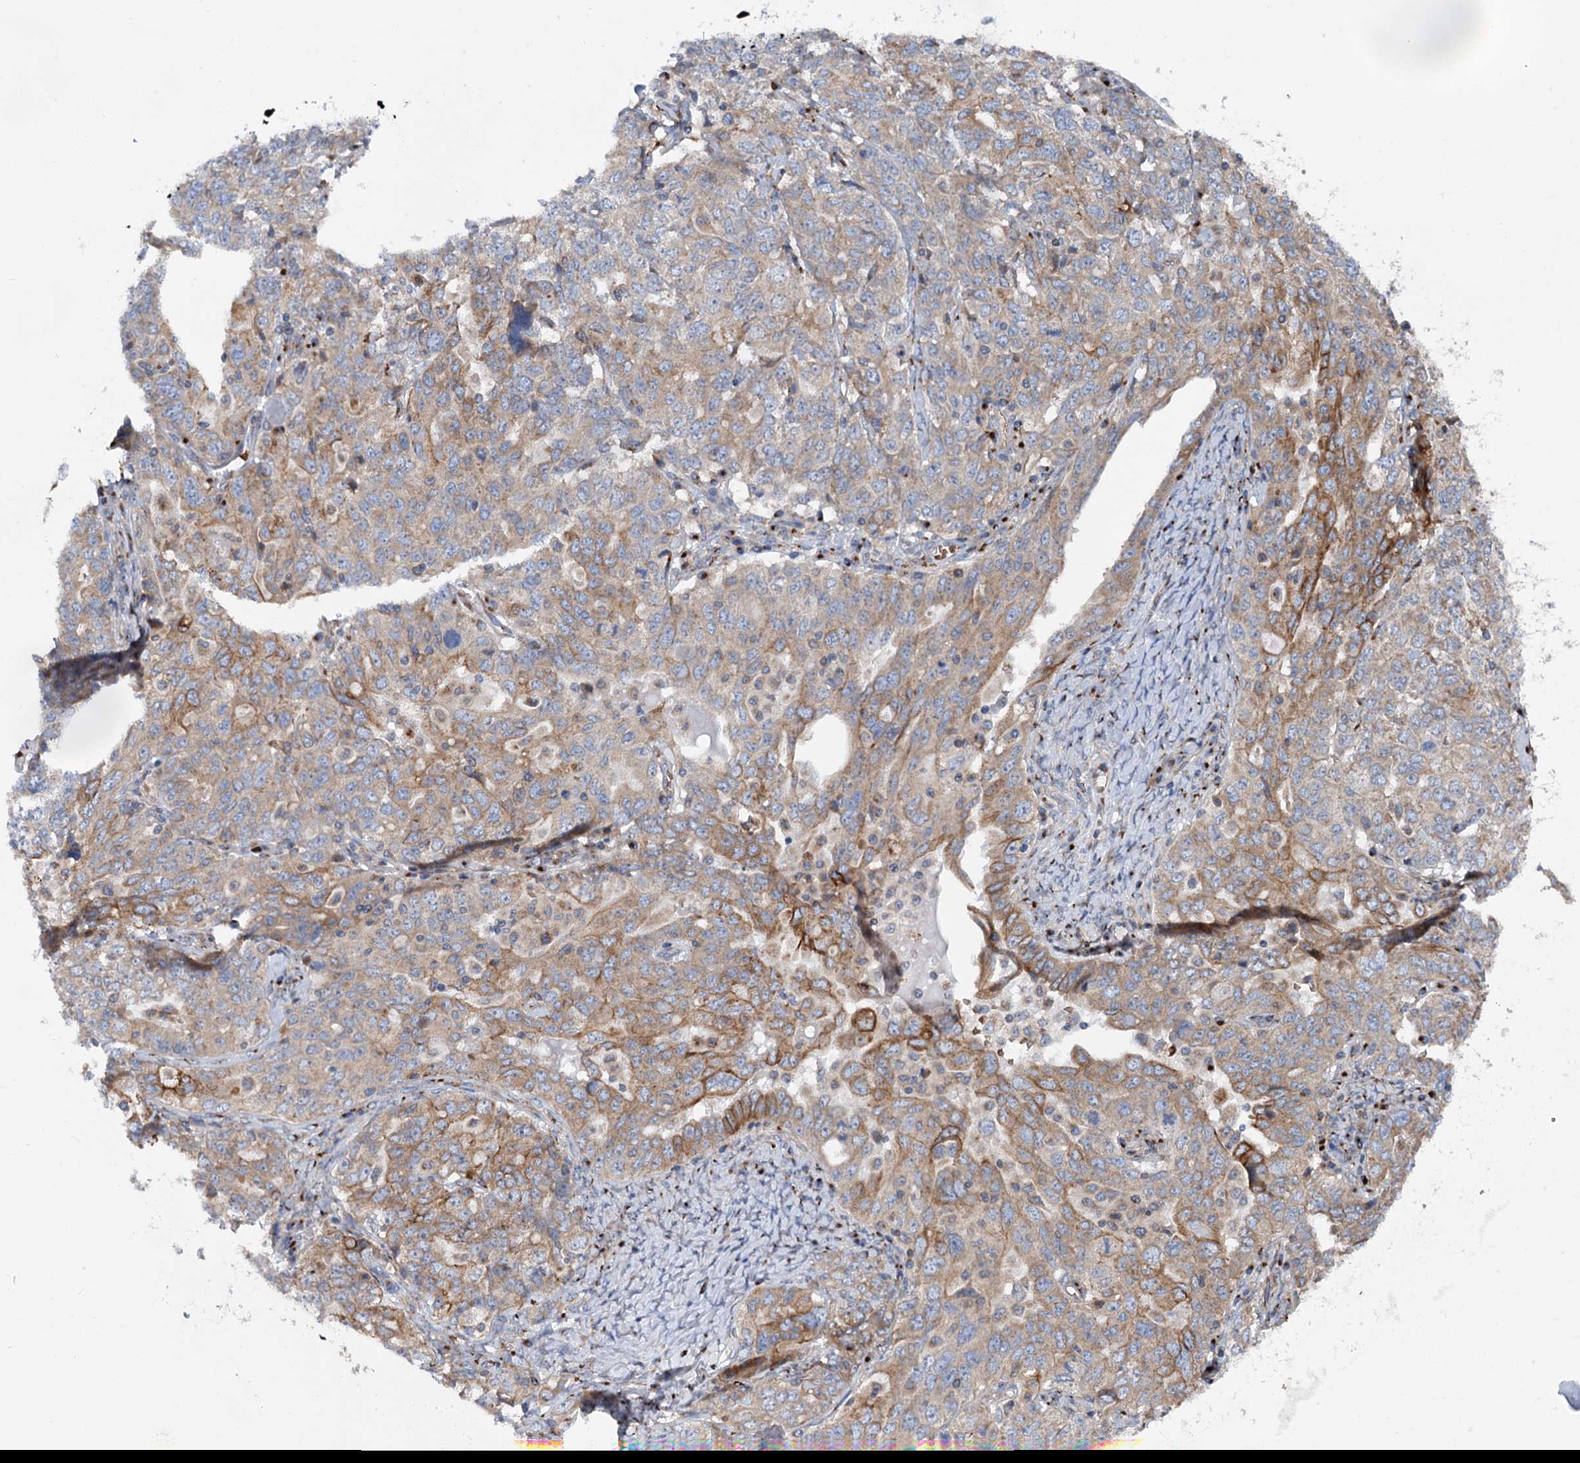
{"staining": {"intensity": "moderate", "quantity": "<25%", "location": "cytoplasmic/membranous"}, "tissue": "ovarian cancer", "cell_type": "Tumor cells", "image_type": "cancer", "snomed": [{"axis": "morphology", "description": "Carcinoma, endometroid"}, {"axis": "topography", "description": "Ovary"}], "caption": "Brown immunohistochemical staining in human ovarian cancer reveals moderate cytoplasmic/membranous positivity in about <25% of tumor cells. The protein of interest is stained brown, and the nuclei are stained in blue (DAB (3,3'-diaminobenzidine) IHC with brightfield microscopy, high magnification).", "gene": "EIPR1", "patient": {"sex": "female", "age": 62}}